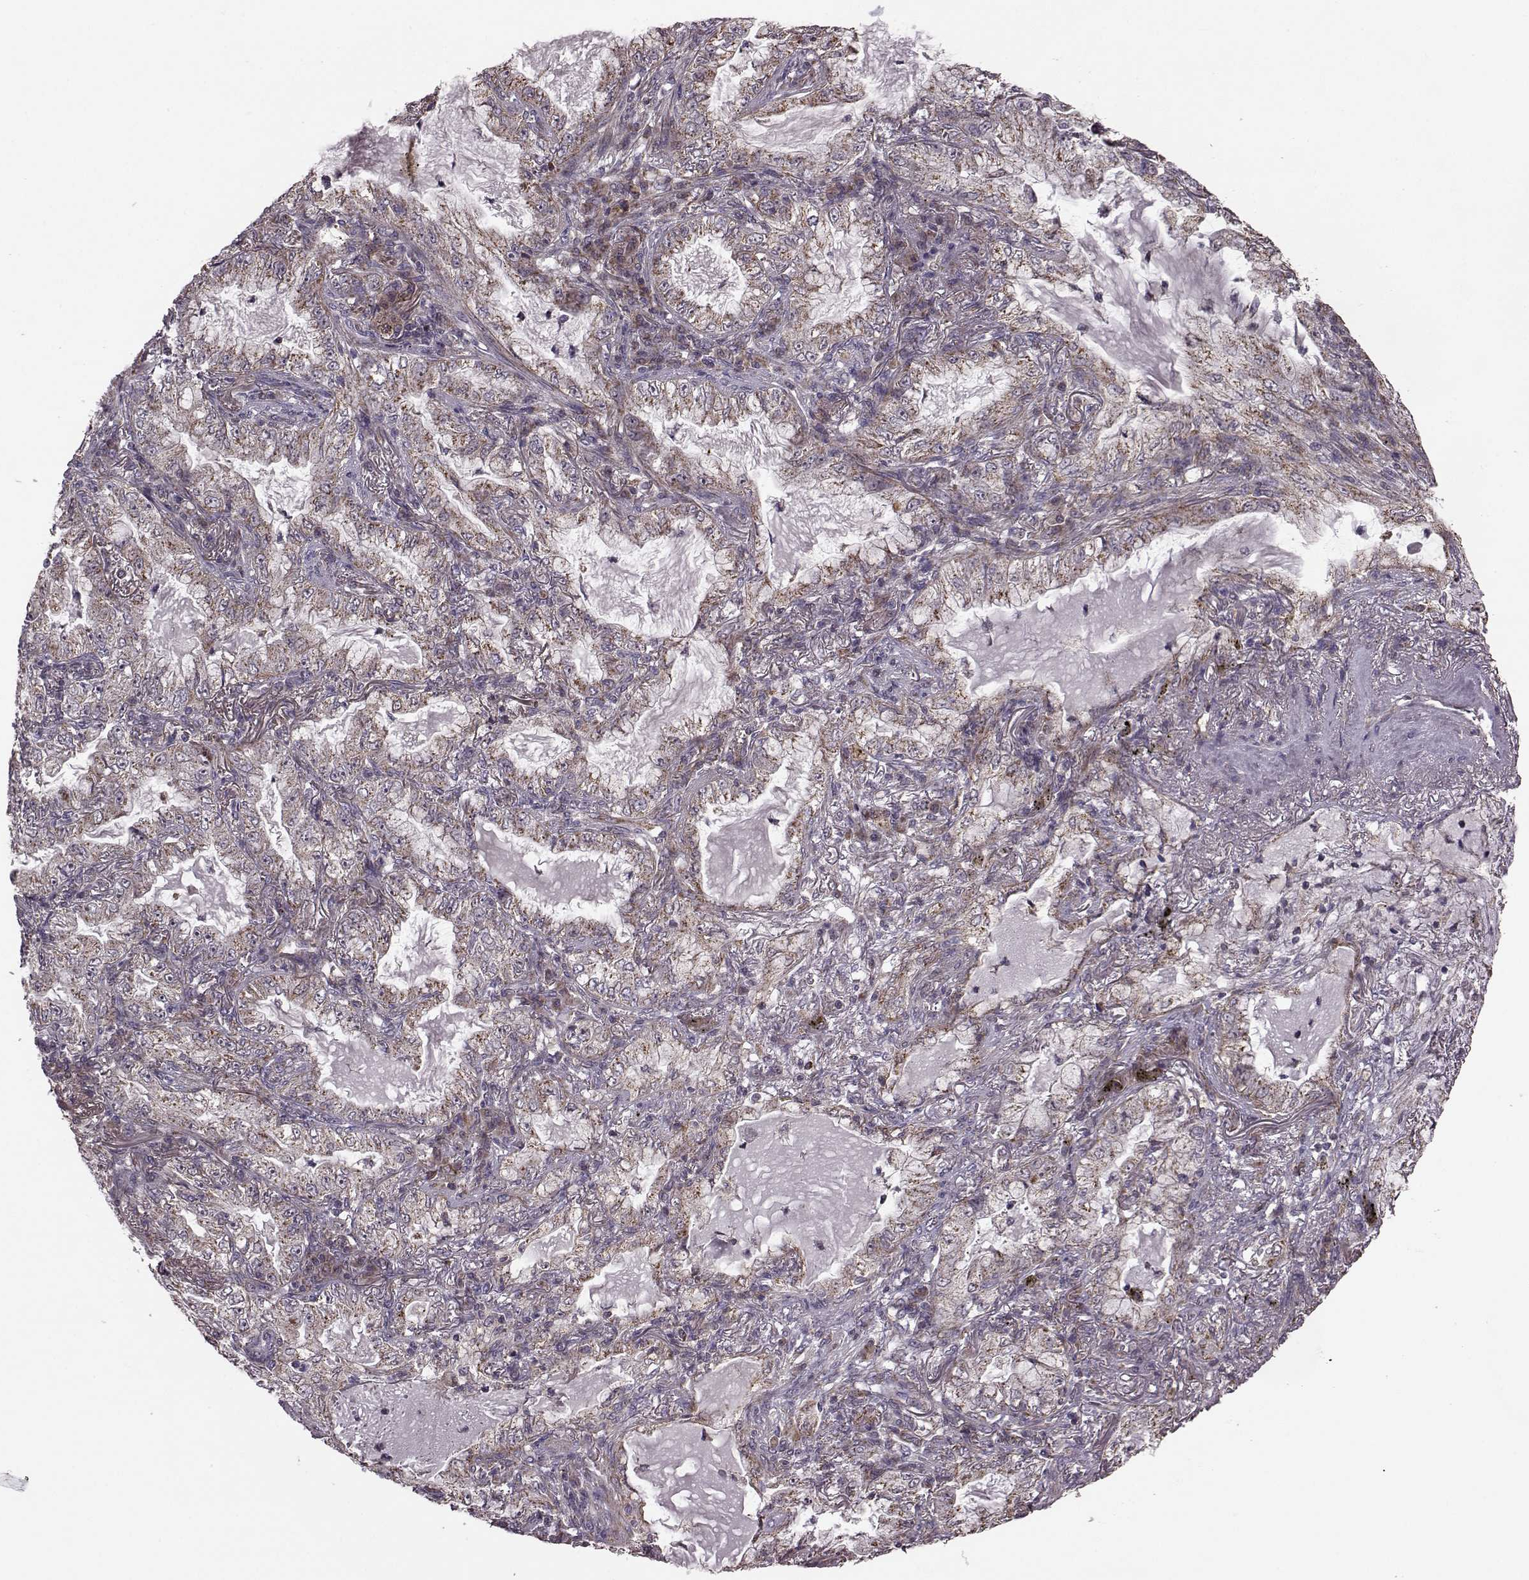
{"staining": {"intensity": "moderate", "quantity": ">75%", "location": "cytoplasmic/membranous"}, "tissue": "lung cancer", "cell_type": "Tumor cells", "image_type": "cancer", "snomed": [{"axis": "morphology", "description": "Adenocarcinoma, NOS"}, {"axis": "topography", "description": "Lung"}], "caption": "Protein analysis of adenocarcinoma (lung) tissue displays moderate cytoplasmic/membranous expression in approximately >75% of tumor cells.", "gene": "PUDP", "patient": {"sex": "female", "age": 73}}